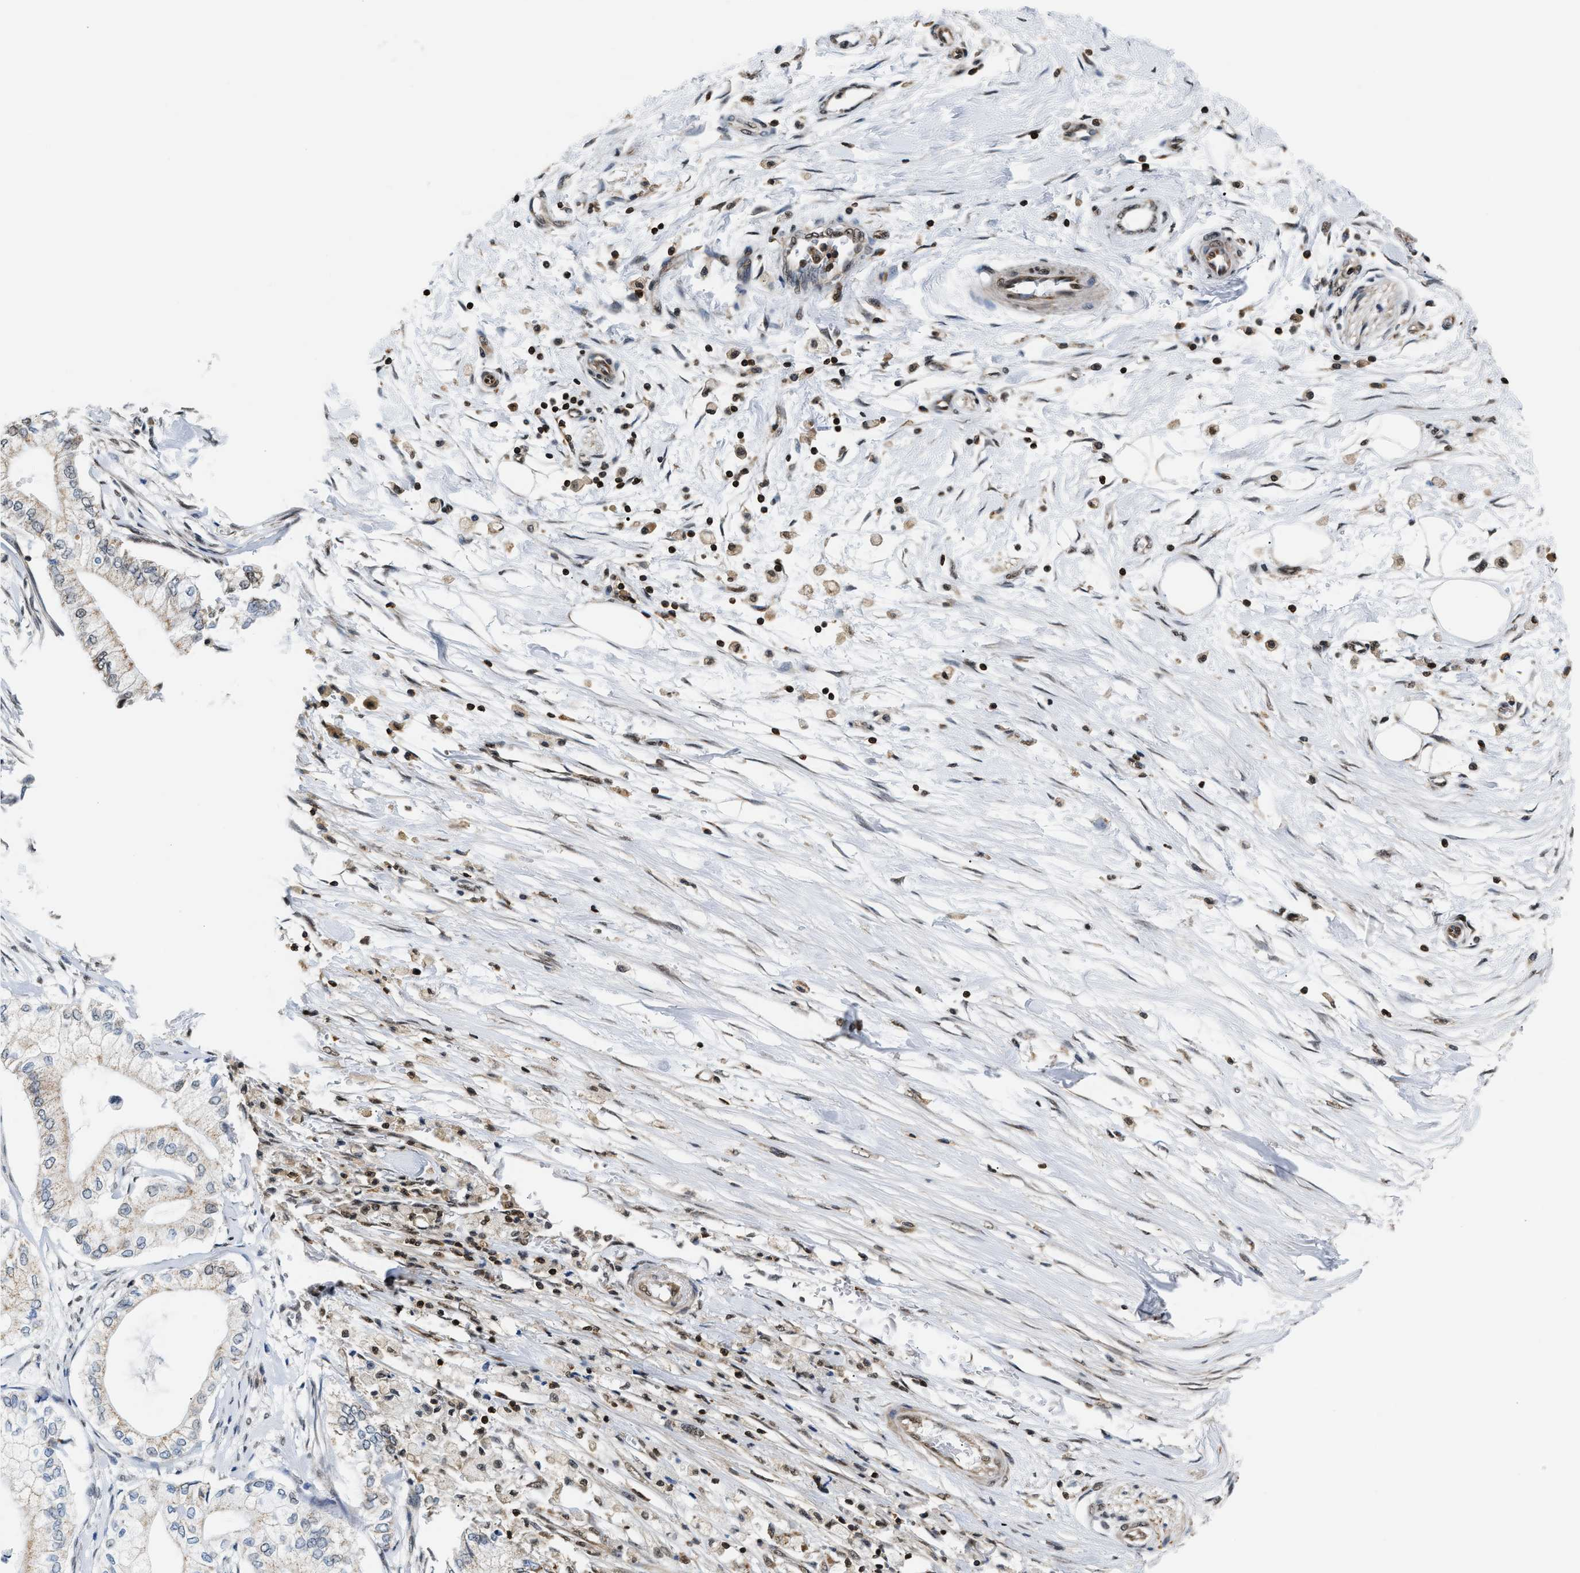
{"staining": {"intensity": "weak", "quantity": "<25%", "location": "cytoplasmic/membranous"}, "tissue": "pancreatic cancer", "cell_type": "Tumor cells", "image_type": "cancer", "snomed": [{"axis": "morphology", "description": "Adenocarcinoma, NOS"}, {"axis": "topography", "description": "Pancreas"}], "caption": "This is a micrograph of immunohistochemistry staining of pancreatic cancer, which shows no expression in tumor cells.", "gene": "STK10", "patient": {"sex": "male", "age": 70}}